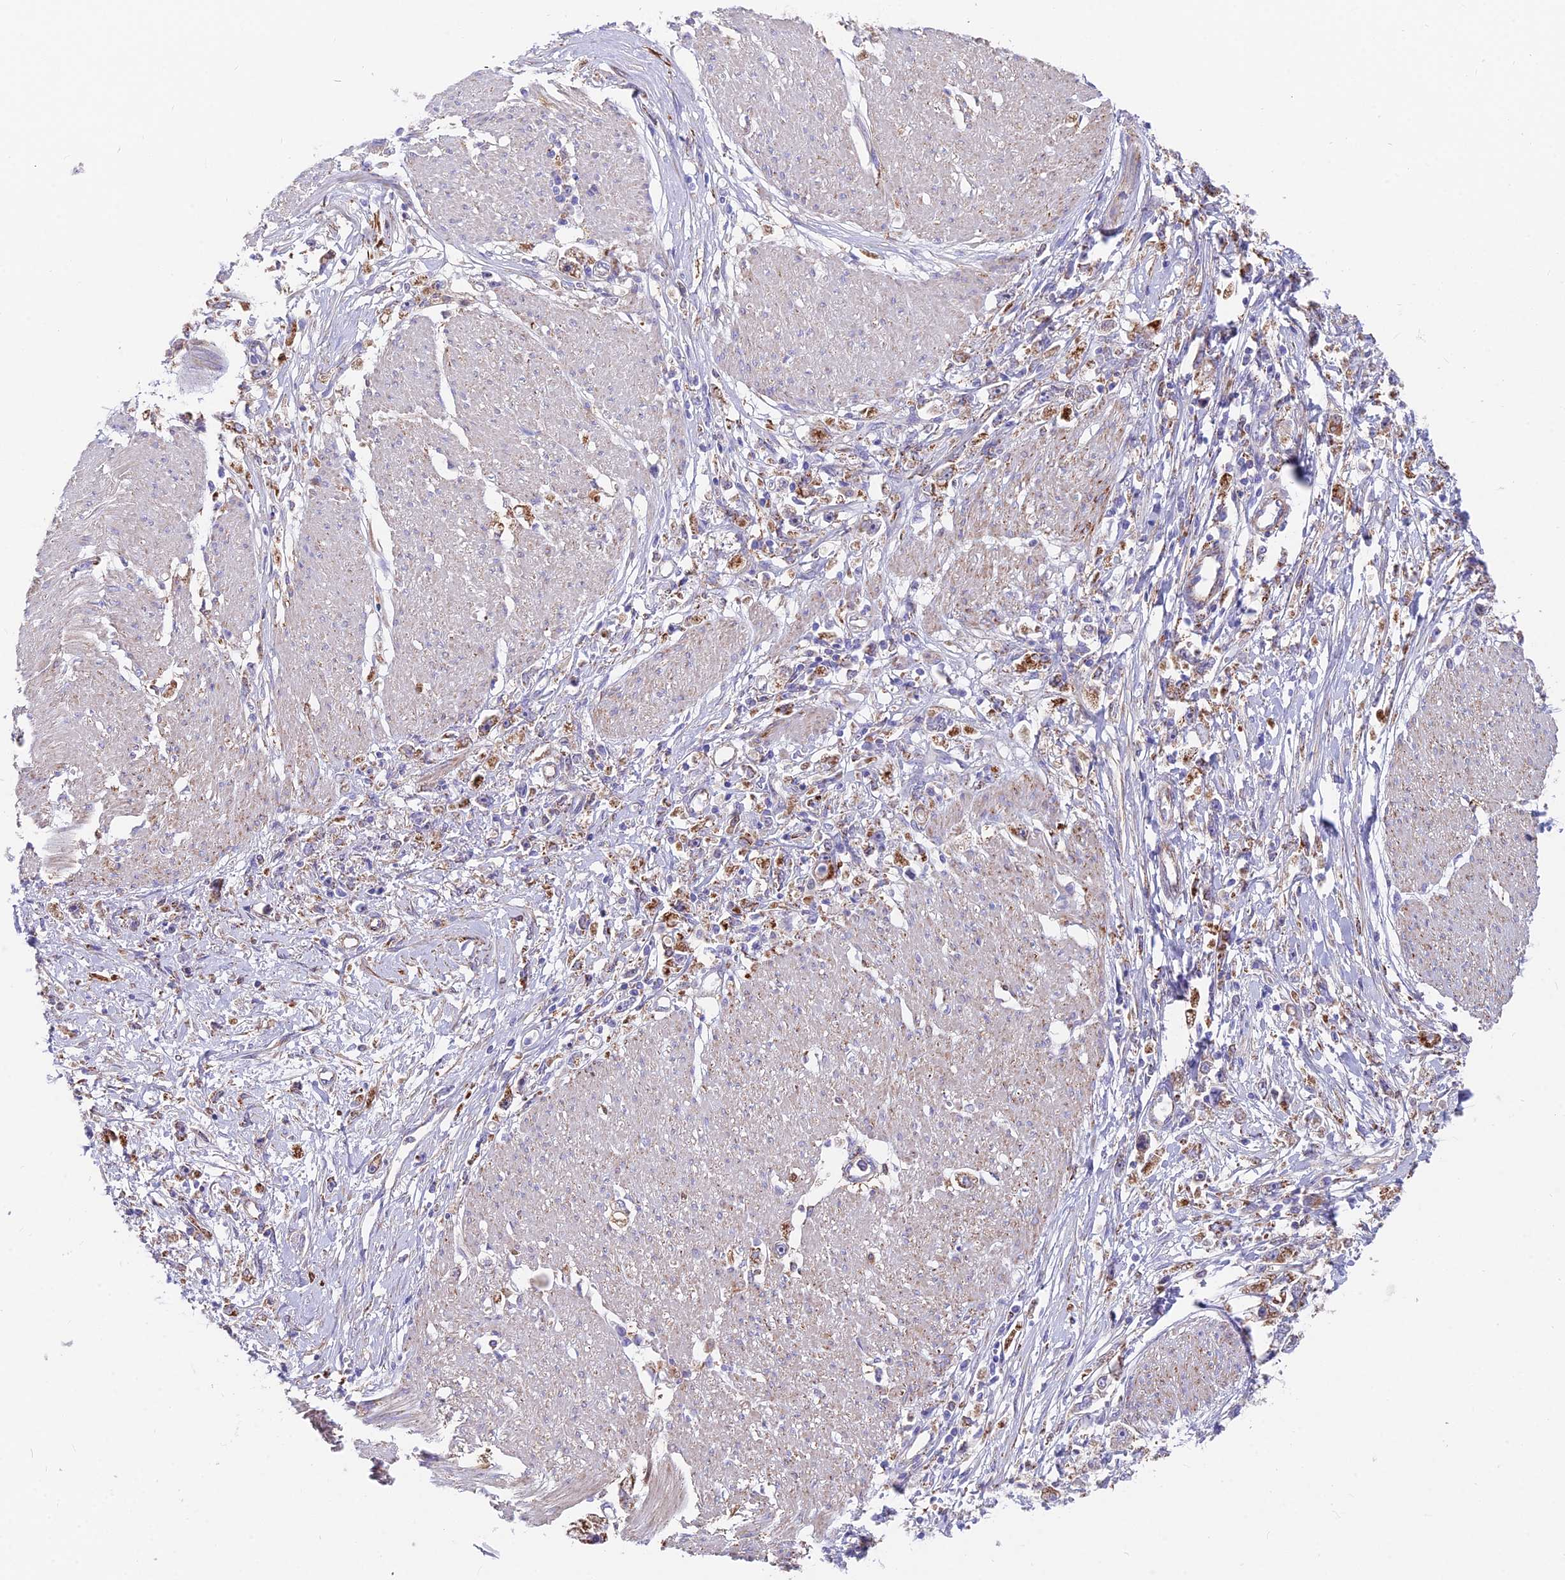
{"staining": {"intensity": "moderate", "quantity": ">75%", "location": "cytoplasmic/membranous"}, "tissue": "stomach cancer", "cell_type": "Tumor cells", "image_type": "cancer", "snomed": [{"axis": "morphology", "description": "Adenocarcinoma, NOS"}, {"axis": "topography", "description": "Stomach"}], "caption": "Tumor cells display medium levels of moderate cytoplasmic/membranous positivity in about >75% of cells in human stomach adenocarcinoma.", "gene": "TIGD6", "patient": {"sex": "female", "age": 59}}